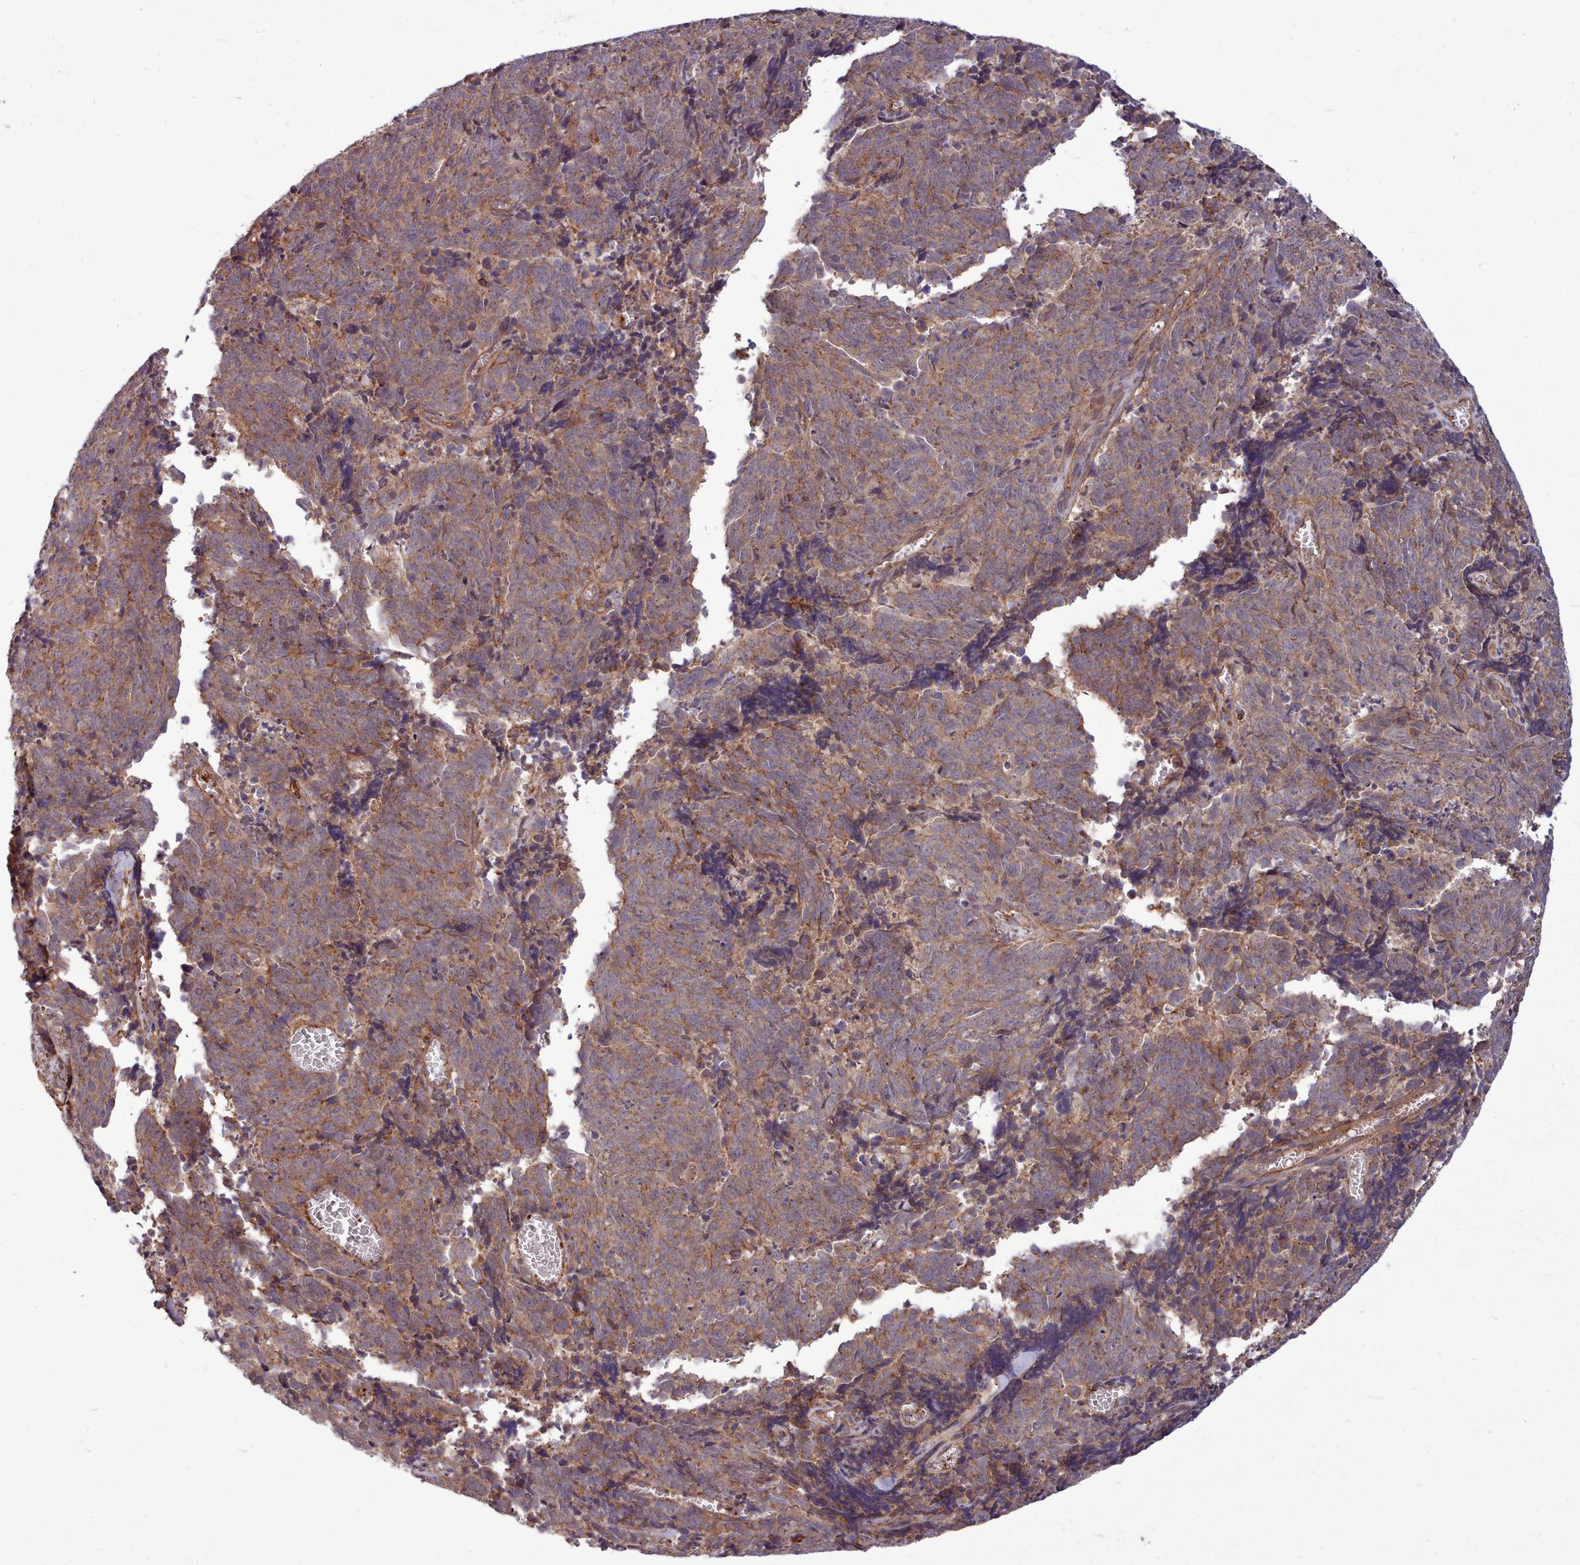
{"staining": {"intensity": "moderate", "quantity": "25%-75%", "location": "cytoplasmic/membranous"}, "tissue": "cervical cancer", "cell_type": "Tumor cells", "image_type": "cancer", "snomed": [{"axis": "morphology", "description": "Squamous cell carcinoma, NOS"}, {"axis": "topography", "description": "Cervix"}], "caption": "The photomicrograph exhibits staining of cervical cancer (squamous cell carcinoma), revealing moderate cytoplasmic/membranous protein positivity (brown color) within tumor cells. (IHC, brightfield microscopy, high magnification).", "gene": "STUB1", "patient": {"sex": "female", "age": 29}}